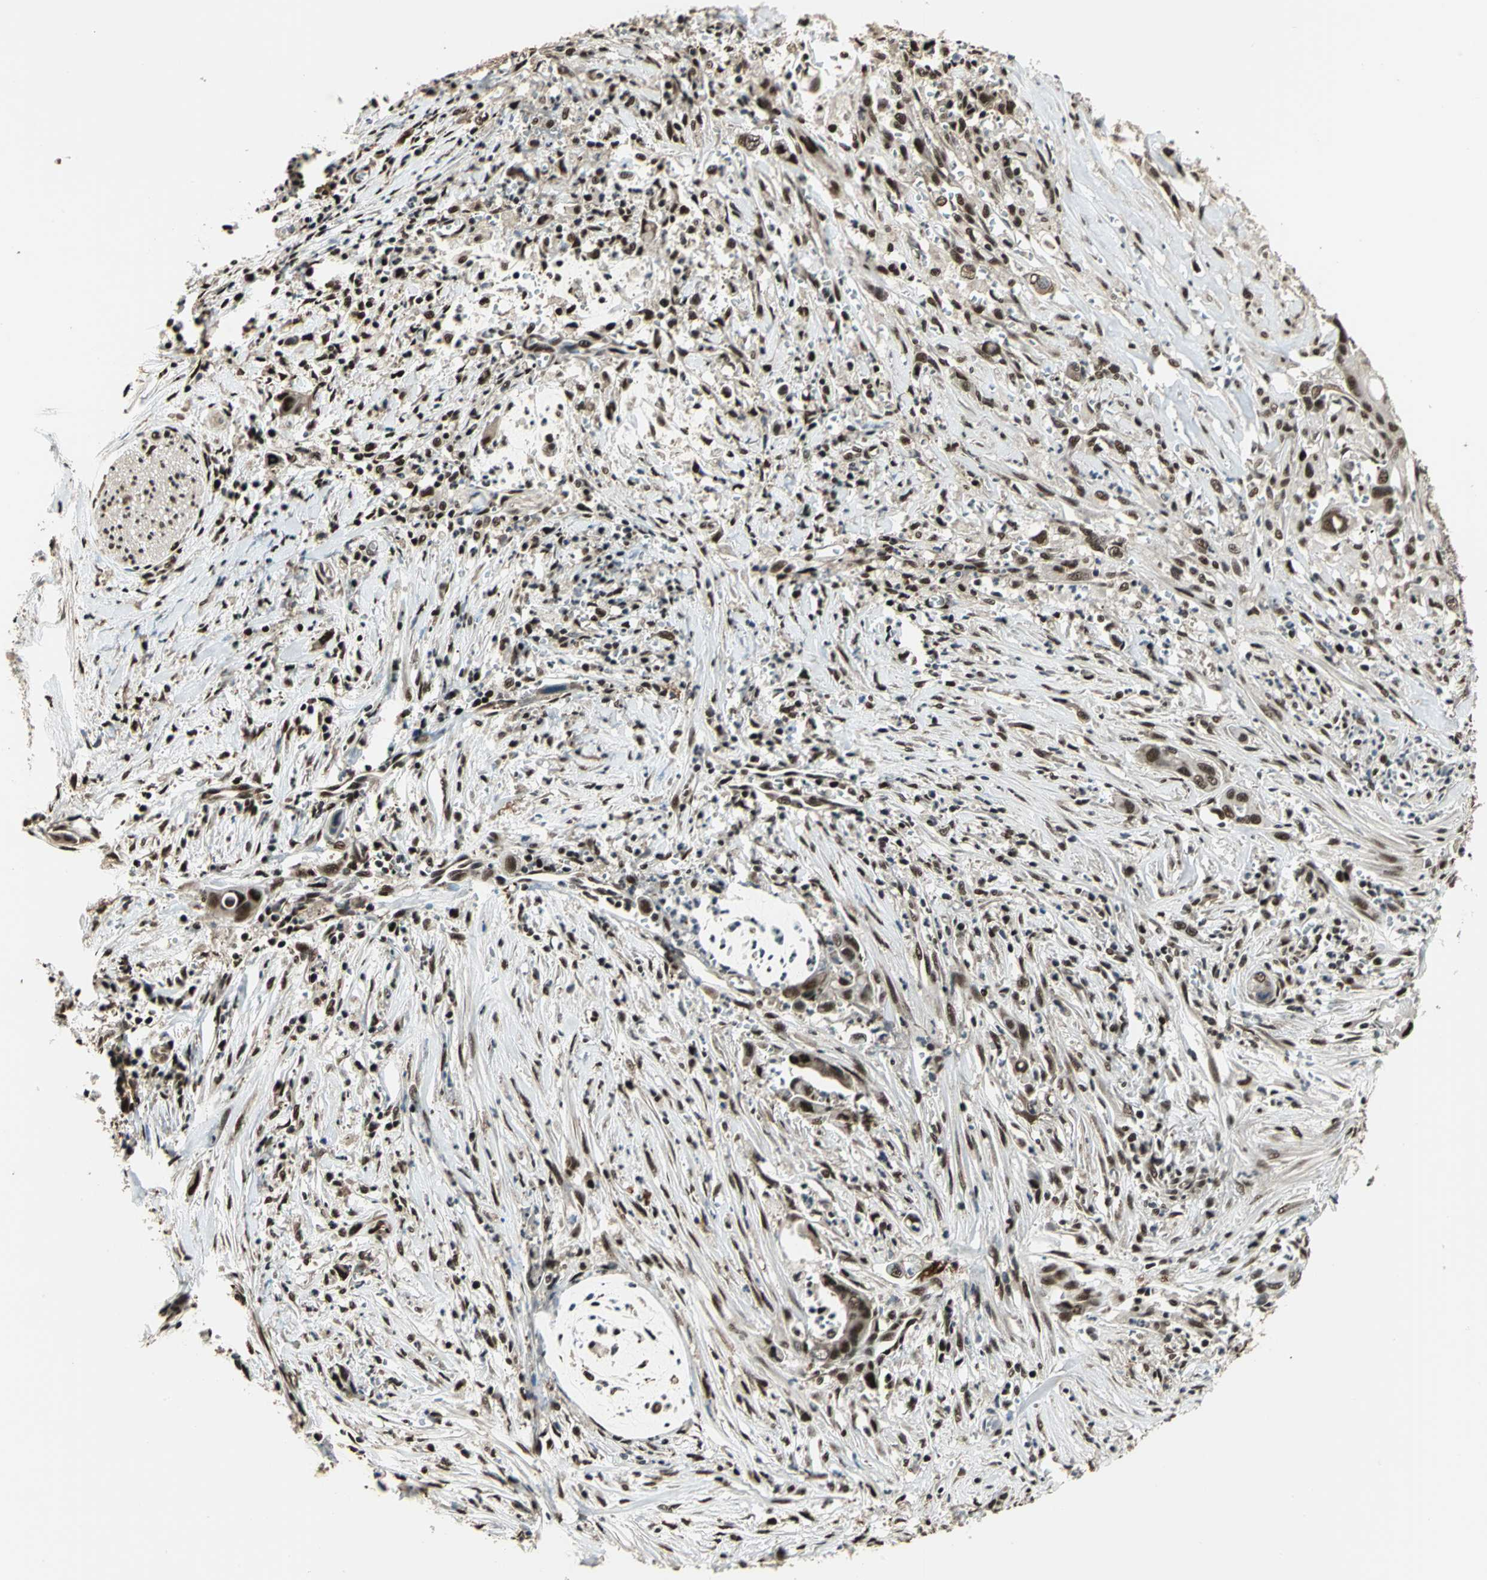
{"staining": {"intensity": "moderate", "quantity": ">75%", "location": "nuclear"}, "tissue": "pancreatic cancer", "cell_type": "Tumor cells", "image_type": "cancer", "snomed": [{"axis": "morphology", "description": "Adenocarcinoma, NOS"}, {"axis": "topography", "description": "Pancreas"}], "caption": "Protein analysis of pancreatic cancer tissue displays moderate nuclear staining in about >75% of tumor cells. Nuclei are stained in blue.", "gene": "MIS18BP1", "patient": {"sex": "male", "age": 59}}